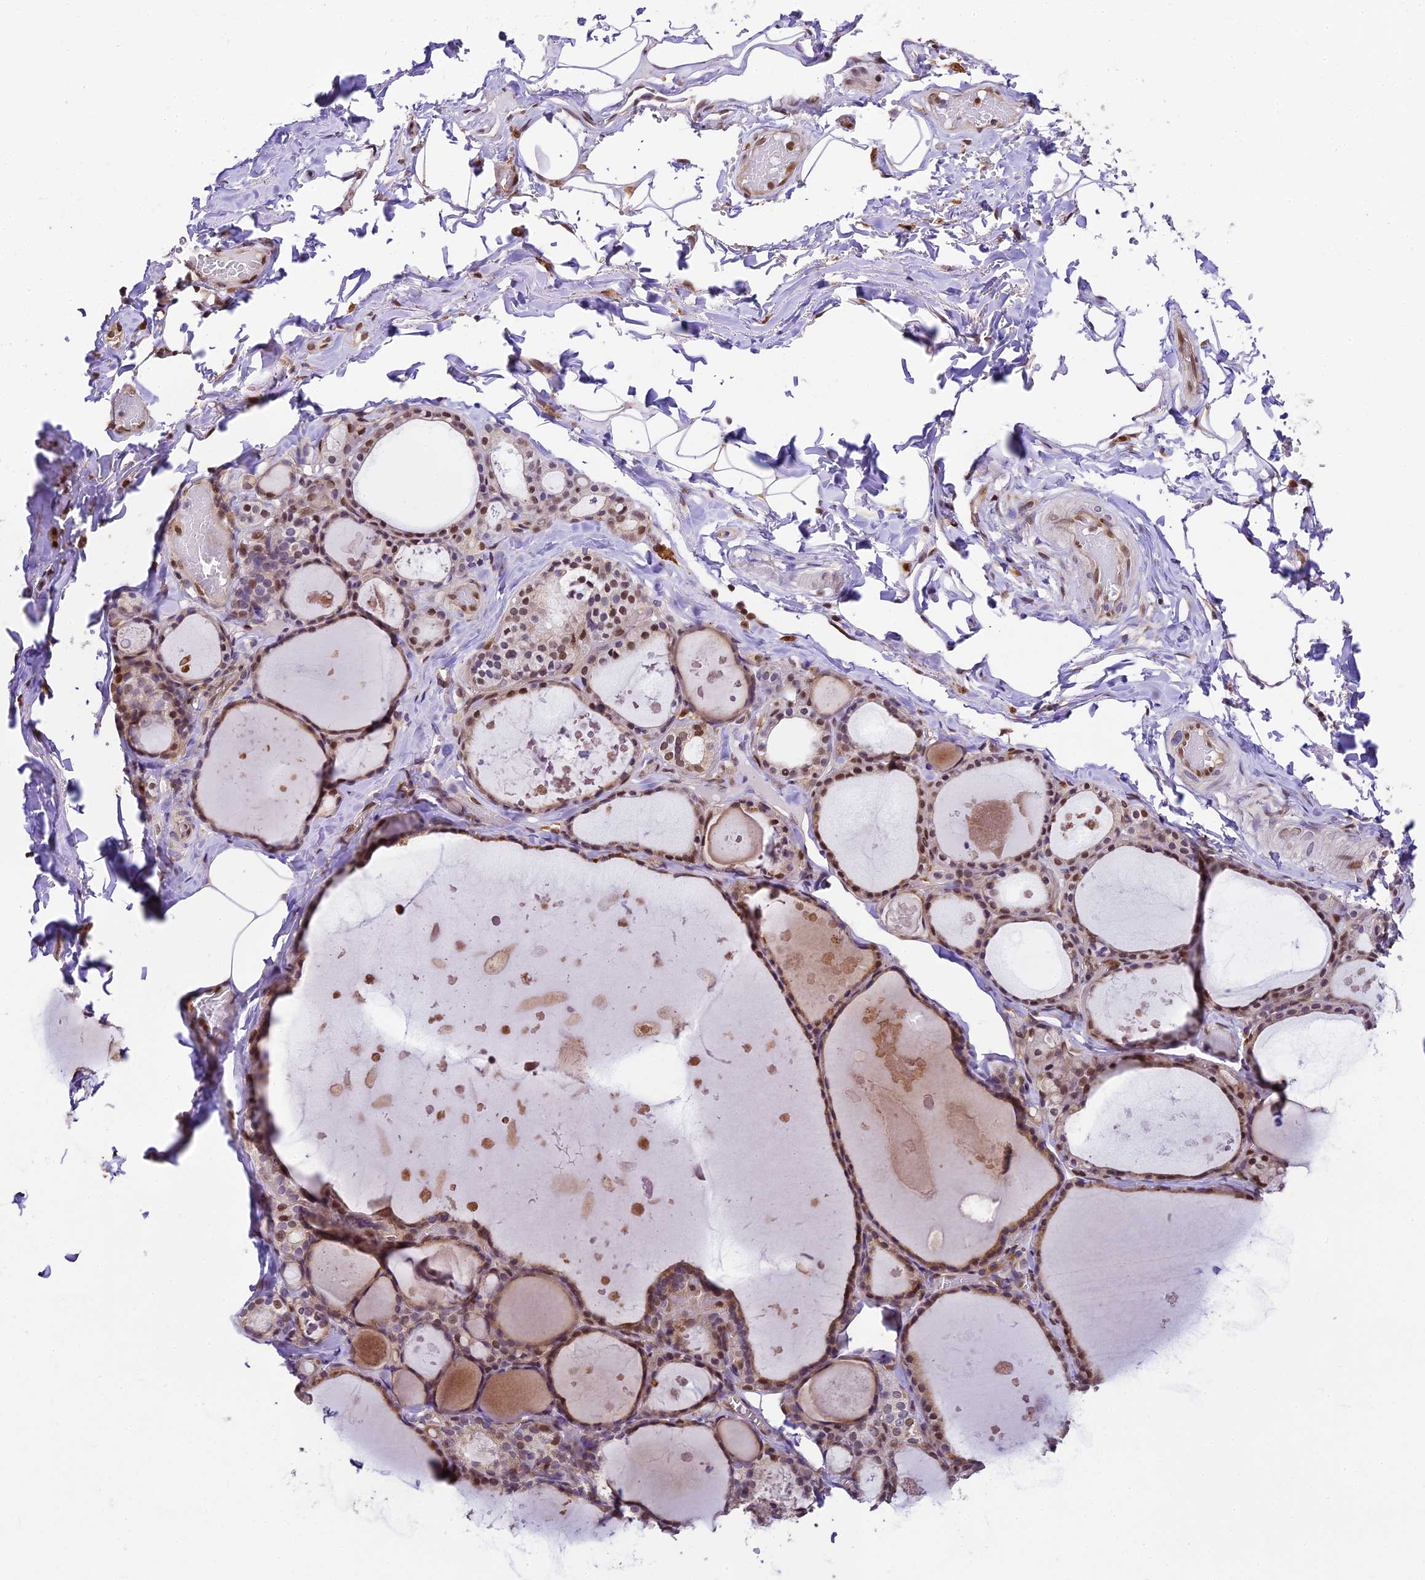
{"staining": {"intensity": "moderate", "quantity": ">75%", "location": "nuclear"}, "tissue": "thyroid gland", "cell_type": "Glandular cells", "image_type": "normal", "snomed": [{"axis": "morphology", "description": "Normal tissue, NOS"}, {"axis": "topography", "description": "Thyroid gland"}], "caption": "Thyroid gland stained for a protein (brown) demonstrates moderate nuclear positive staining in approximately >75% of glandular cells.", "gene": "TRIM22", "patient": {"sex": "male", "age": 56}}